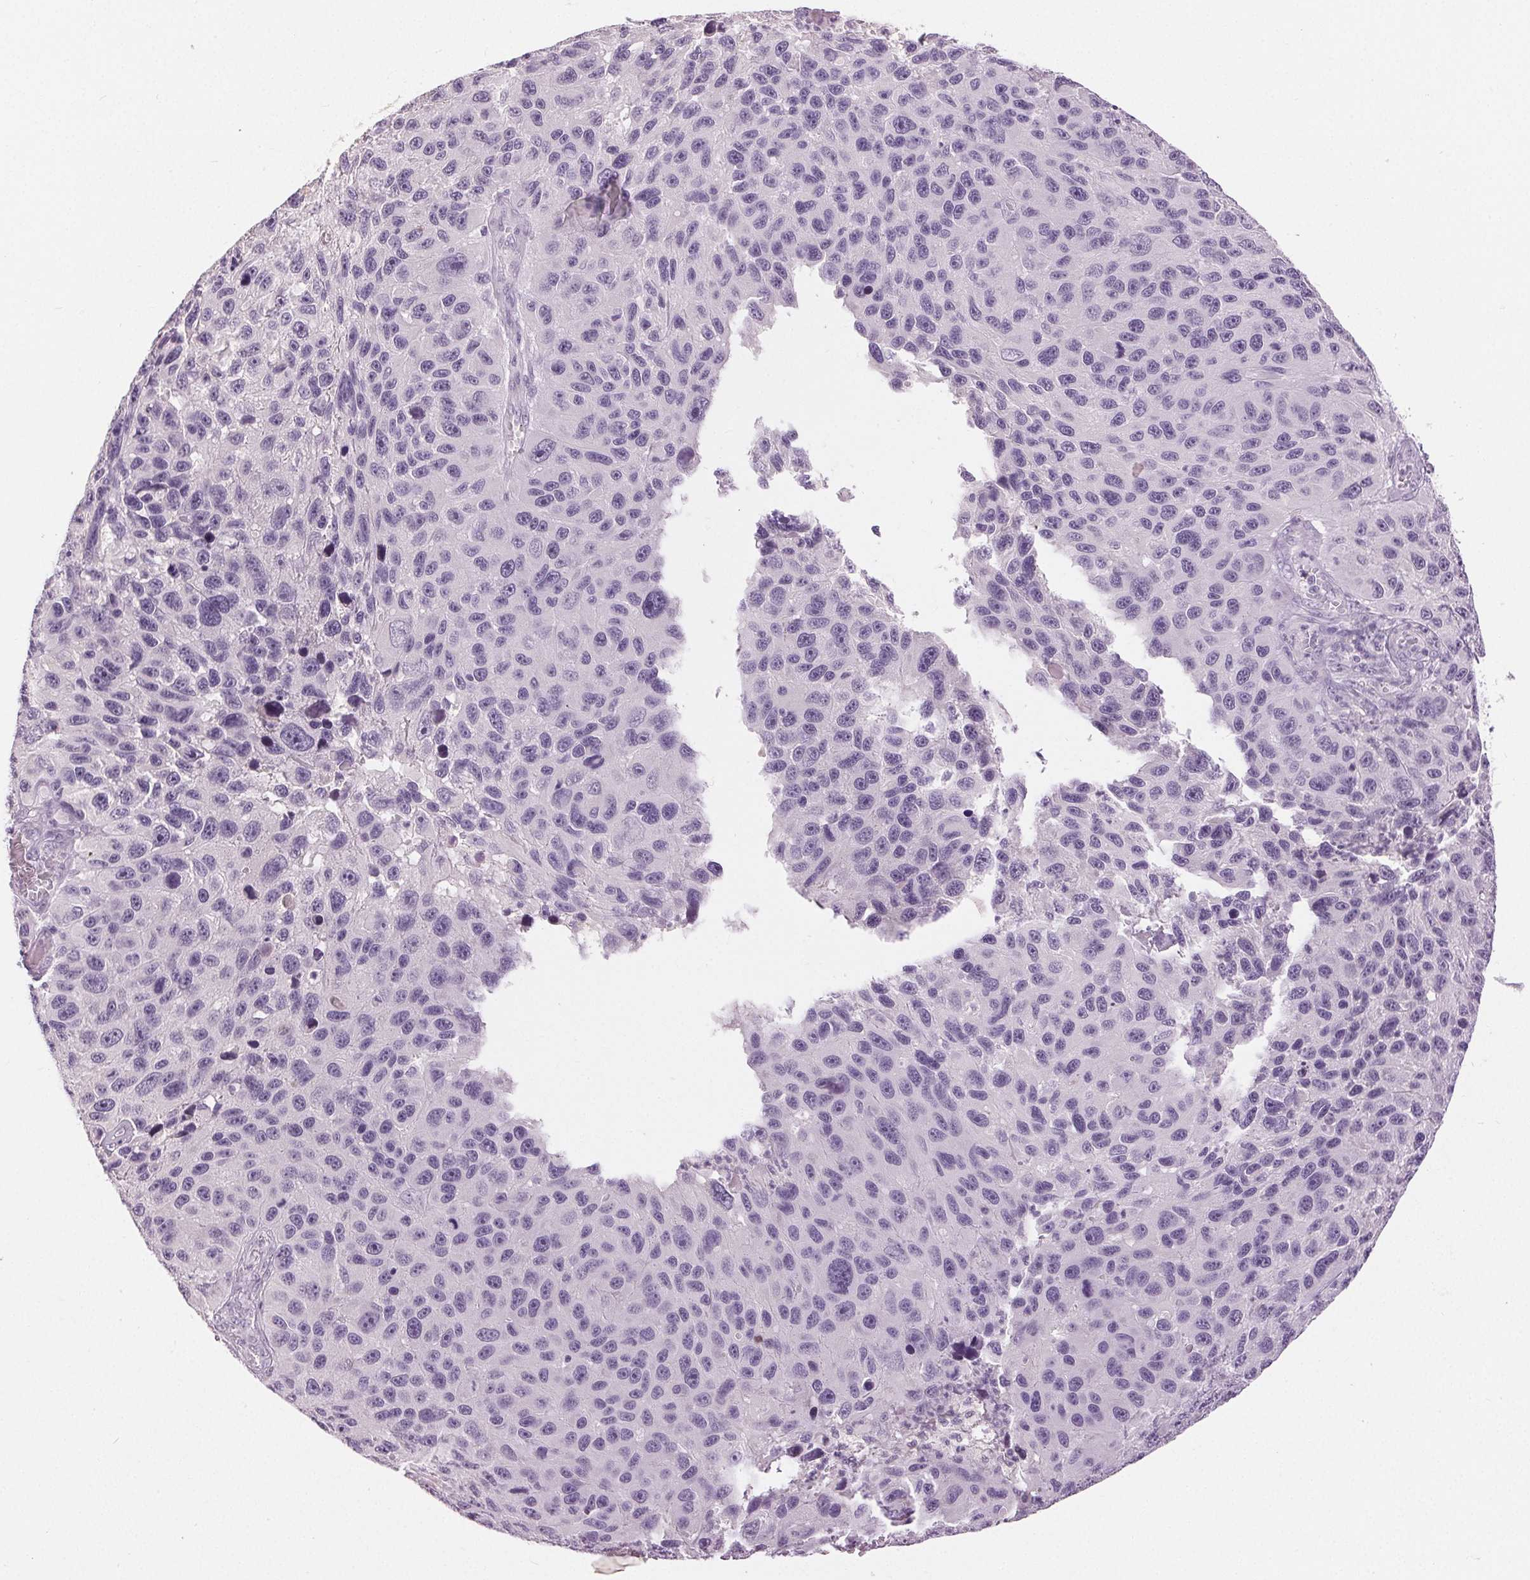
{"staining": {"intensity": "negative", "quantity": "none", "location": "none"}, "tissue": "melanoma", "cell_type": "Tumor cells", "image_type": "cancer", "snomed": [{"axis": "morphology", "description": "Malignant melanoma, NOS"}, {"axis": "topography", "description": "Skin"}], "caption": "This is an immunohistochemistry micrograph of human melanoma. There is no expression in tumor cells.", "gene": "DSG3", "patient": {"sex": "male", "age": 53}}